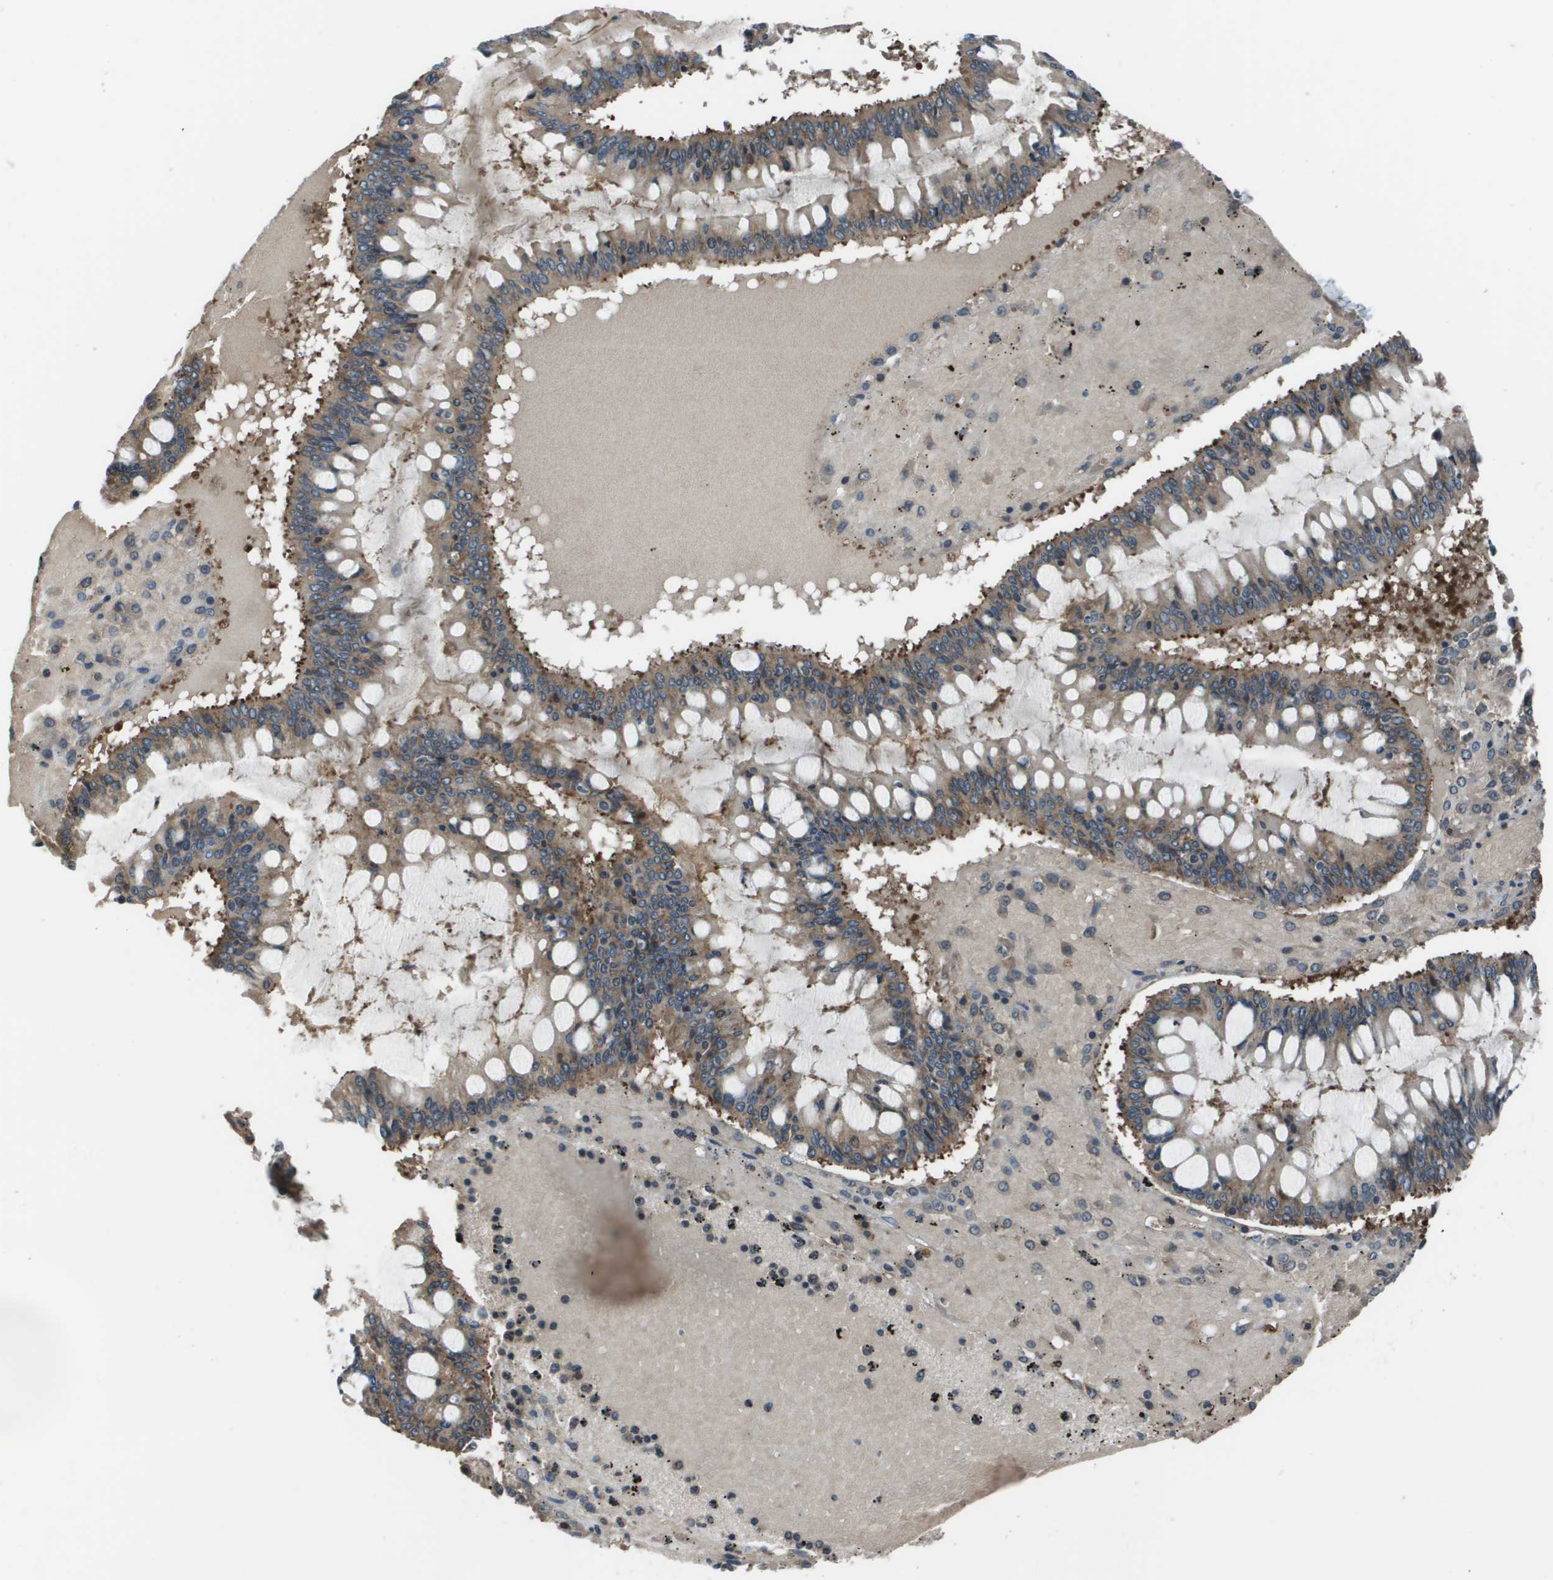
{"staining": {"intensity": "moderate", "quantity": ">75%", "location": "cytoplasmic/membranous"}, "tissue": "ovarian cancer", "cell_type": "Tumor cells", "image_type": "cancer", "snomed": [{"axis": "morphology", "description": "Cystadenocarcinoma, mucinous, NOS"}, {"axis": "topography", "description": "Ovary"}], "caption": "Protein positivity by immunohistochemistry (IHC) displays moderate cytoplasmic/membranous expression in approximately >75% of tumor cells in ovarian cancer.", "gene": "EIF3B", "patient": {"sex": "female", "age": 73}}